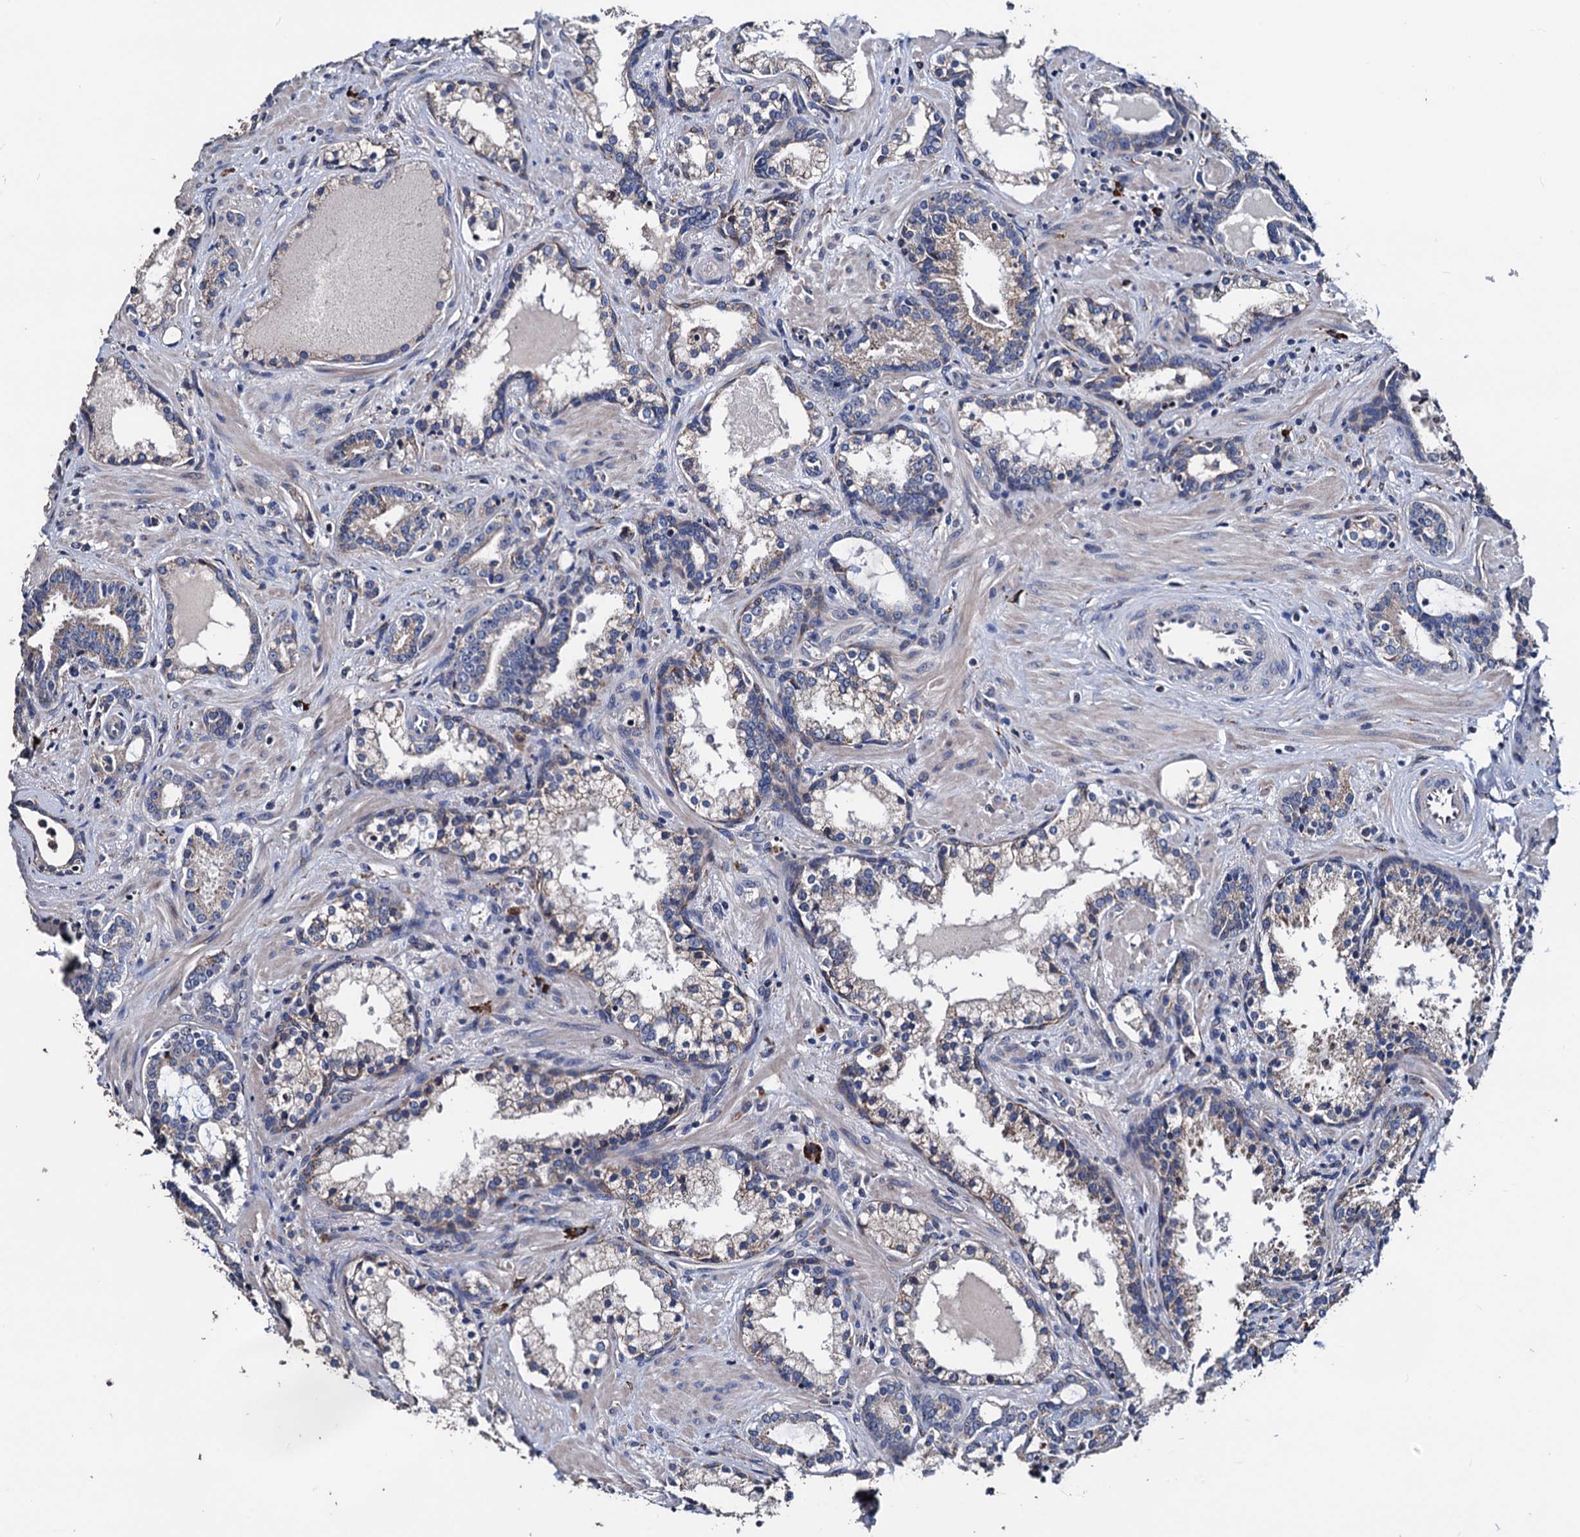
{"staining": {"intensity": "weak", "quantity": "25%-75%", "location": "cytoplasmic/membranous"}, "tissue": "prostate cancer", "cell_type": "Tumor cells", "image_type": "cancer", "snomed": [{"axis": "morphology", "description": "Adenocarcinoma, High grade"}, {"axis": "topography", "description": "Prostate"}], "caption": "The image displays immunohistochemical staining of high-grade adenocarcinoma (prostate). There is weak cytoplasmic/membranous positivity is present in approximately 25%-75% of tumor cells.", "gene": "AKAP11", "patient": {"sex": "male", "age": 58}}